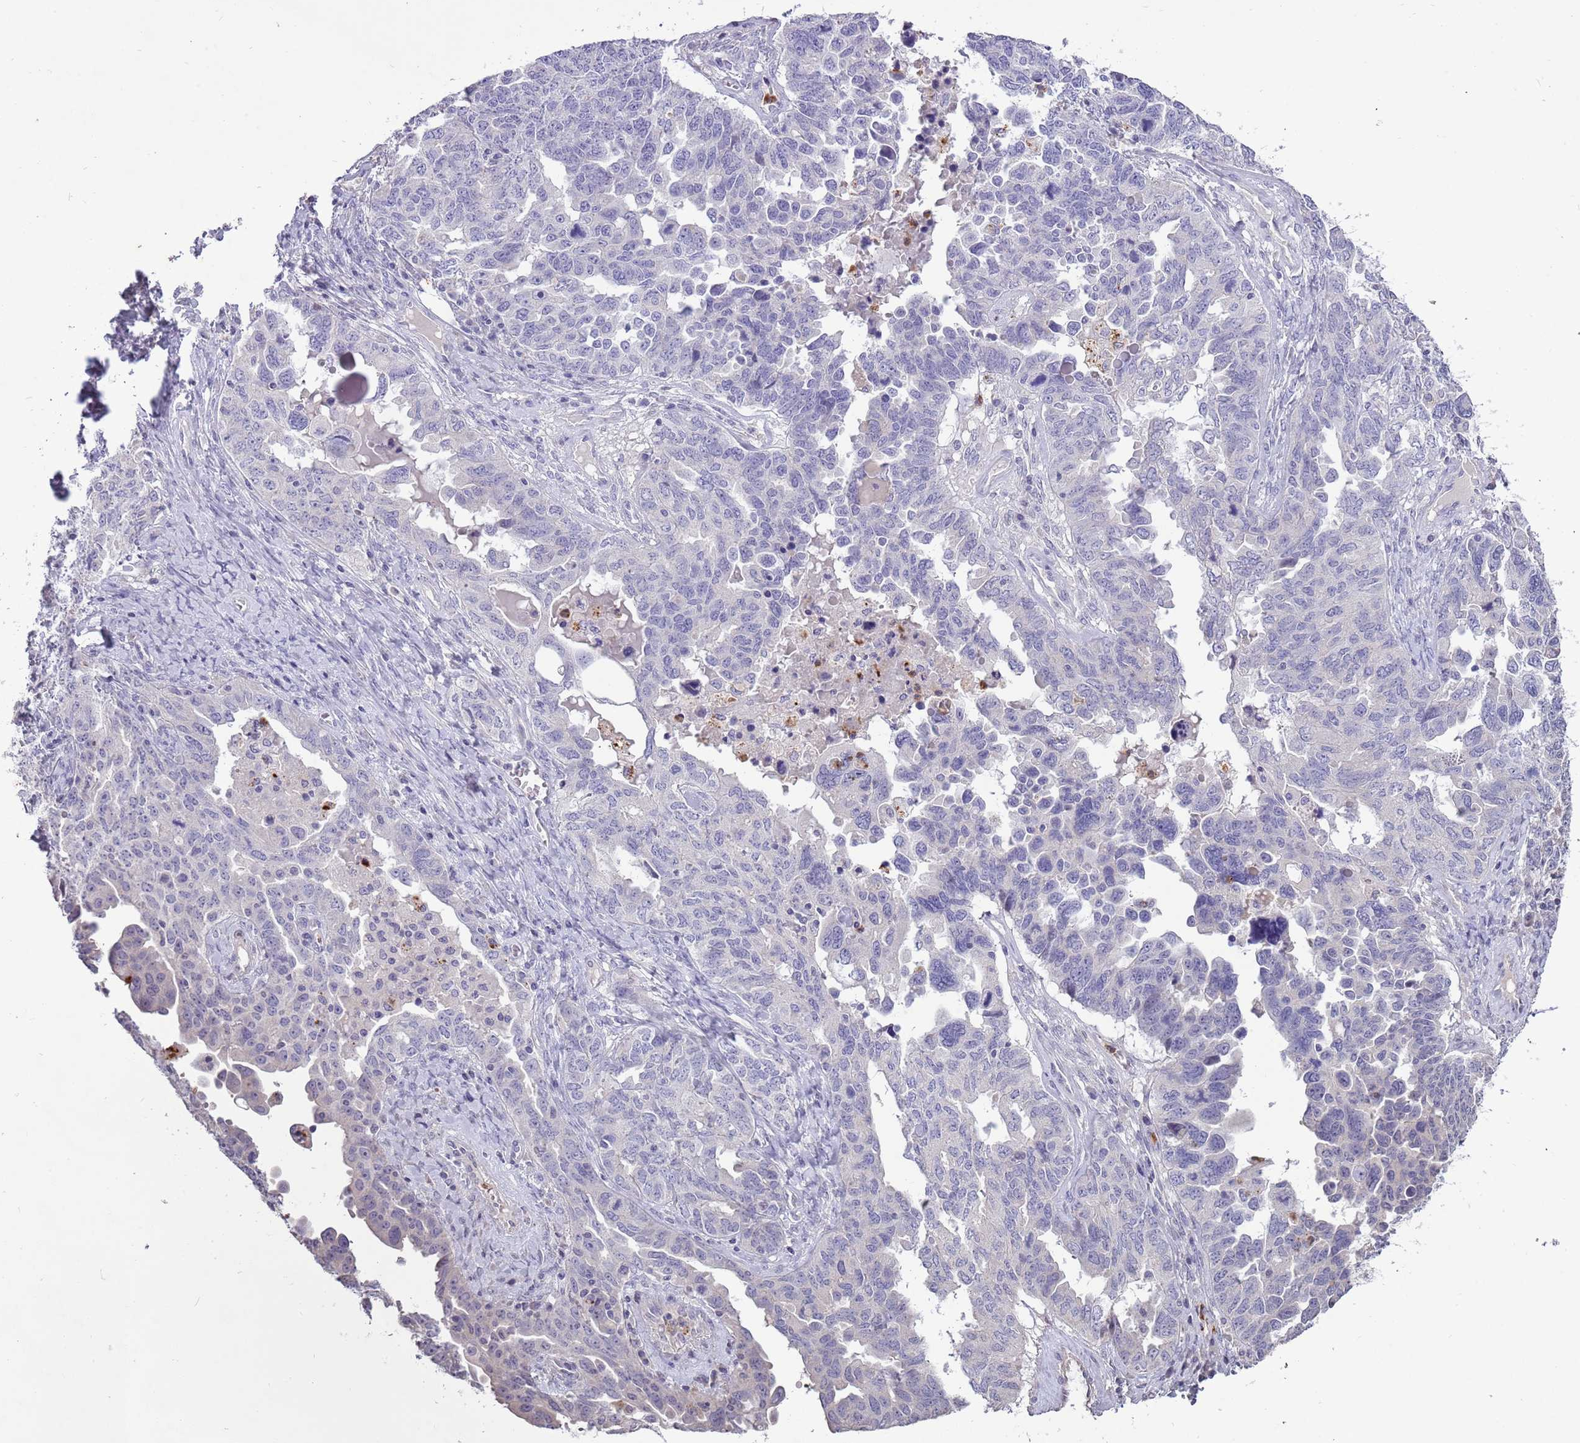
{"staining": {"intensity": "negative", "quantity": "none", "location": "none"}, "tissue": "ovarian cancer", "cell_type": "Tumor cells", "image_type": "cancer", "snomed": [{"axis": "morphology", "description": "Carcinoma, endometroid"}, {"axis": "topography", "description": "Ovary"}], "caption": "There is no significant staining in tumor cells of ovarian cancer. Nuclei are stained in blue.", "gene": "P2RY13", "patient": {"sex": "female", "age": 62}}